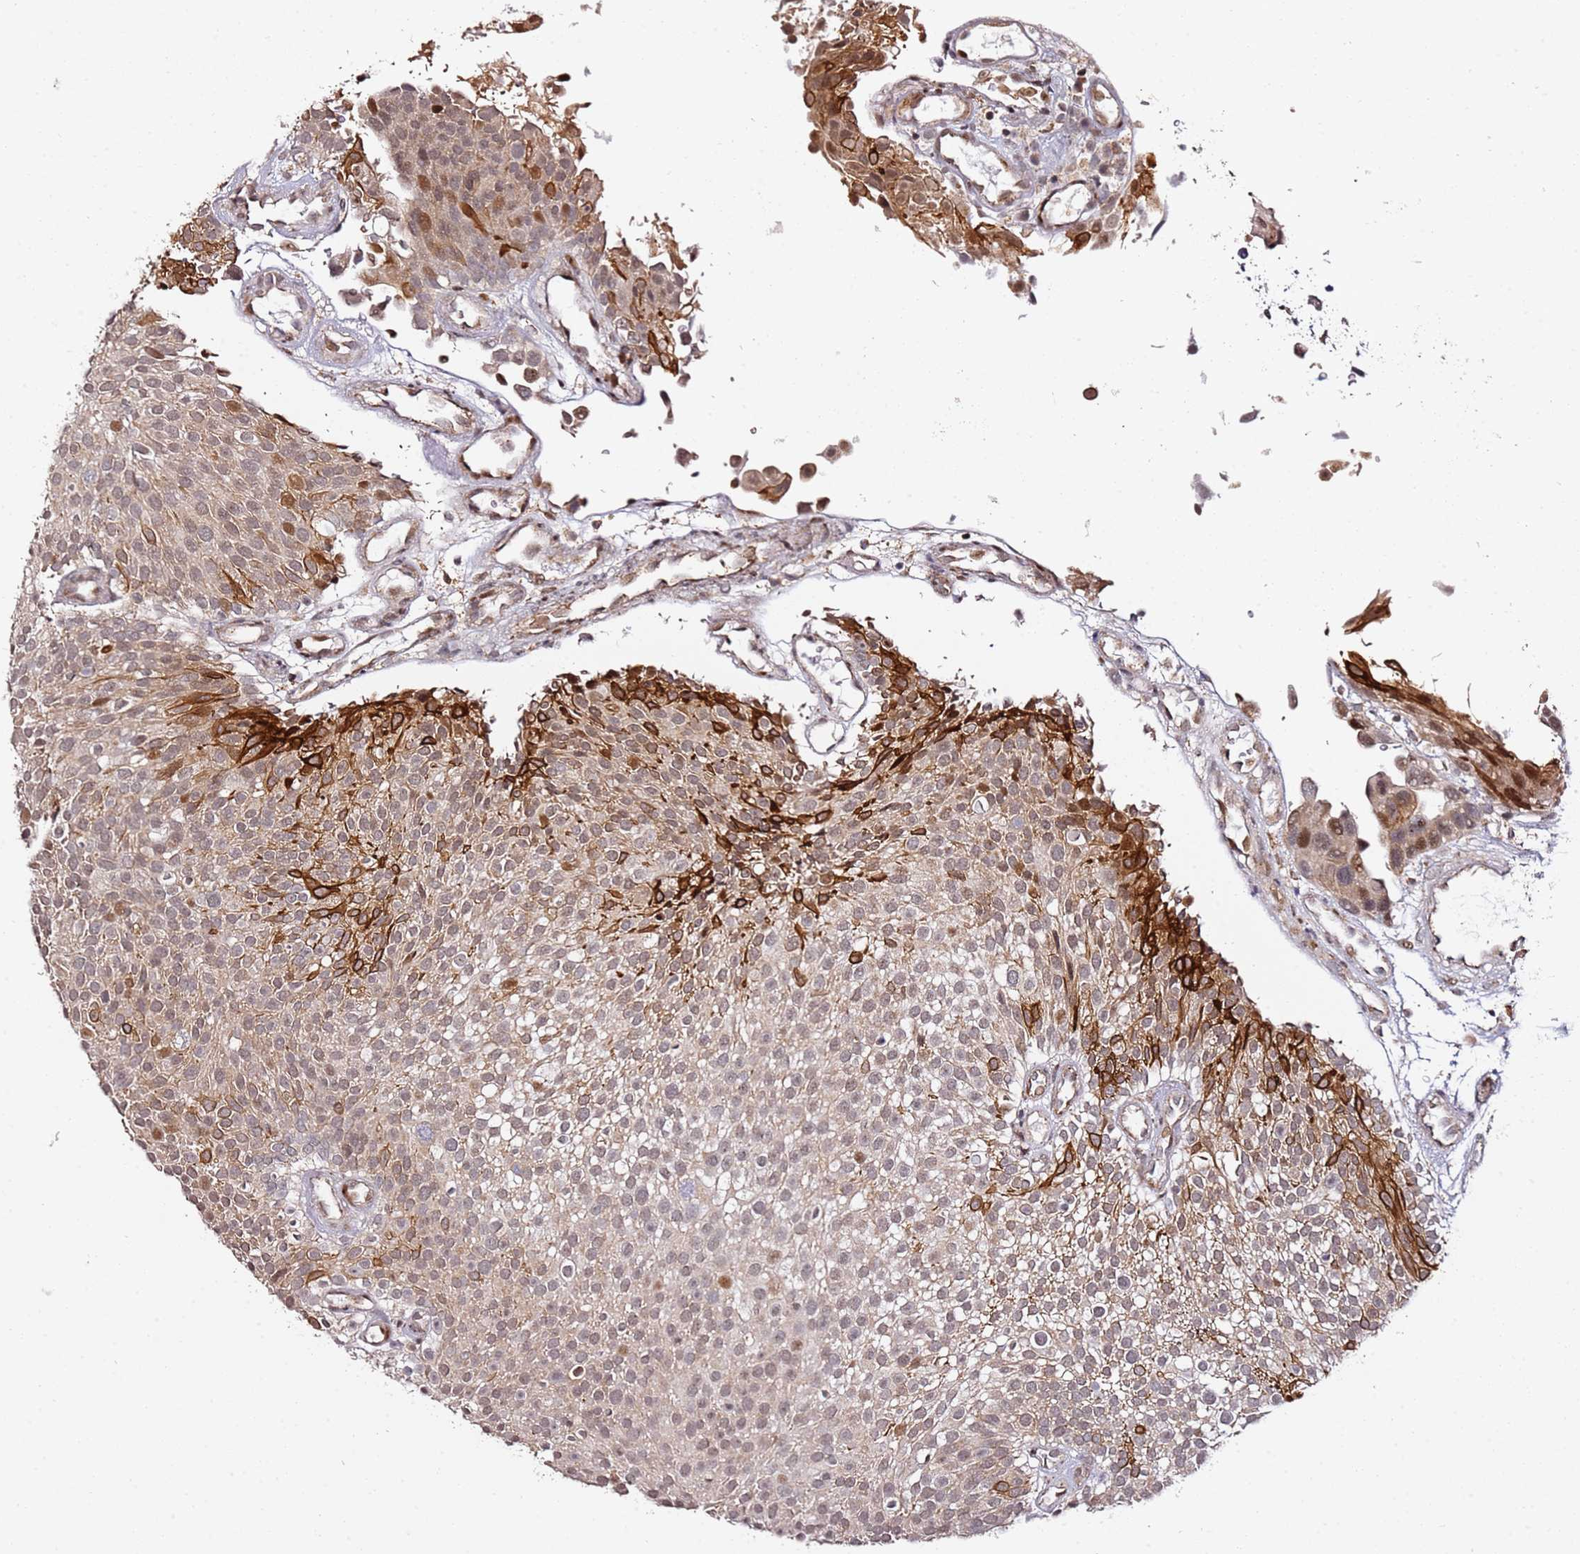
{"staining": {"intensity": "moderate", "quantity": "25%-75%", "location": "cytoplasmic/membranous,nuclear"}, "tissue": "urothelial cancer", "cell_type": "Tumor cells", "image_type": "cancer", "snomed": [{"axis": "morphology", "description": "Urothelial carcinoma, Low grade"}, {"axis": "topography", "description": "Urinary bladder"}], "caption": "The photomicrograph displays a brown stain indicating the presence of a protein in the cytoplasmic/membranous and nuclear of tumor cells in urothelial carcinoma (low-grade).", "gene": "TP53AIP1", "patient": {"sex": "male", "age": 78}}